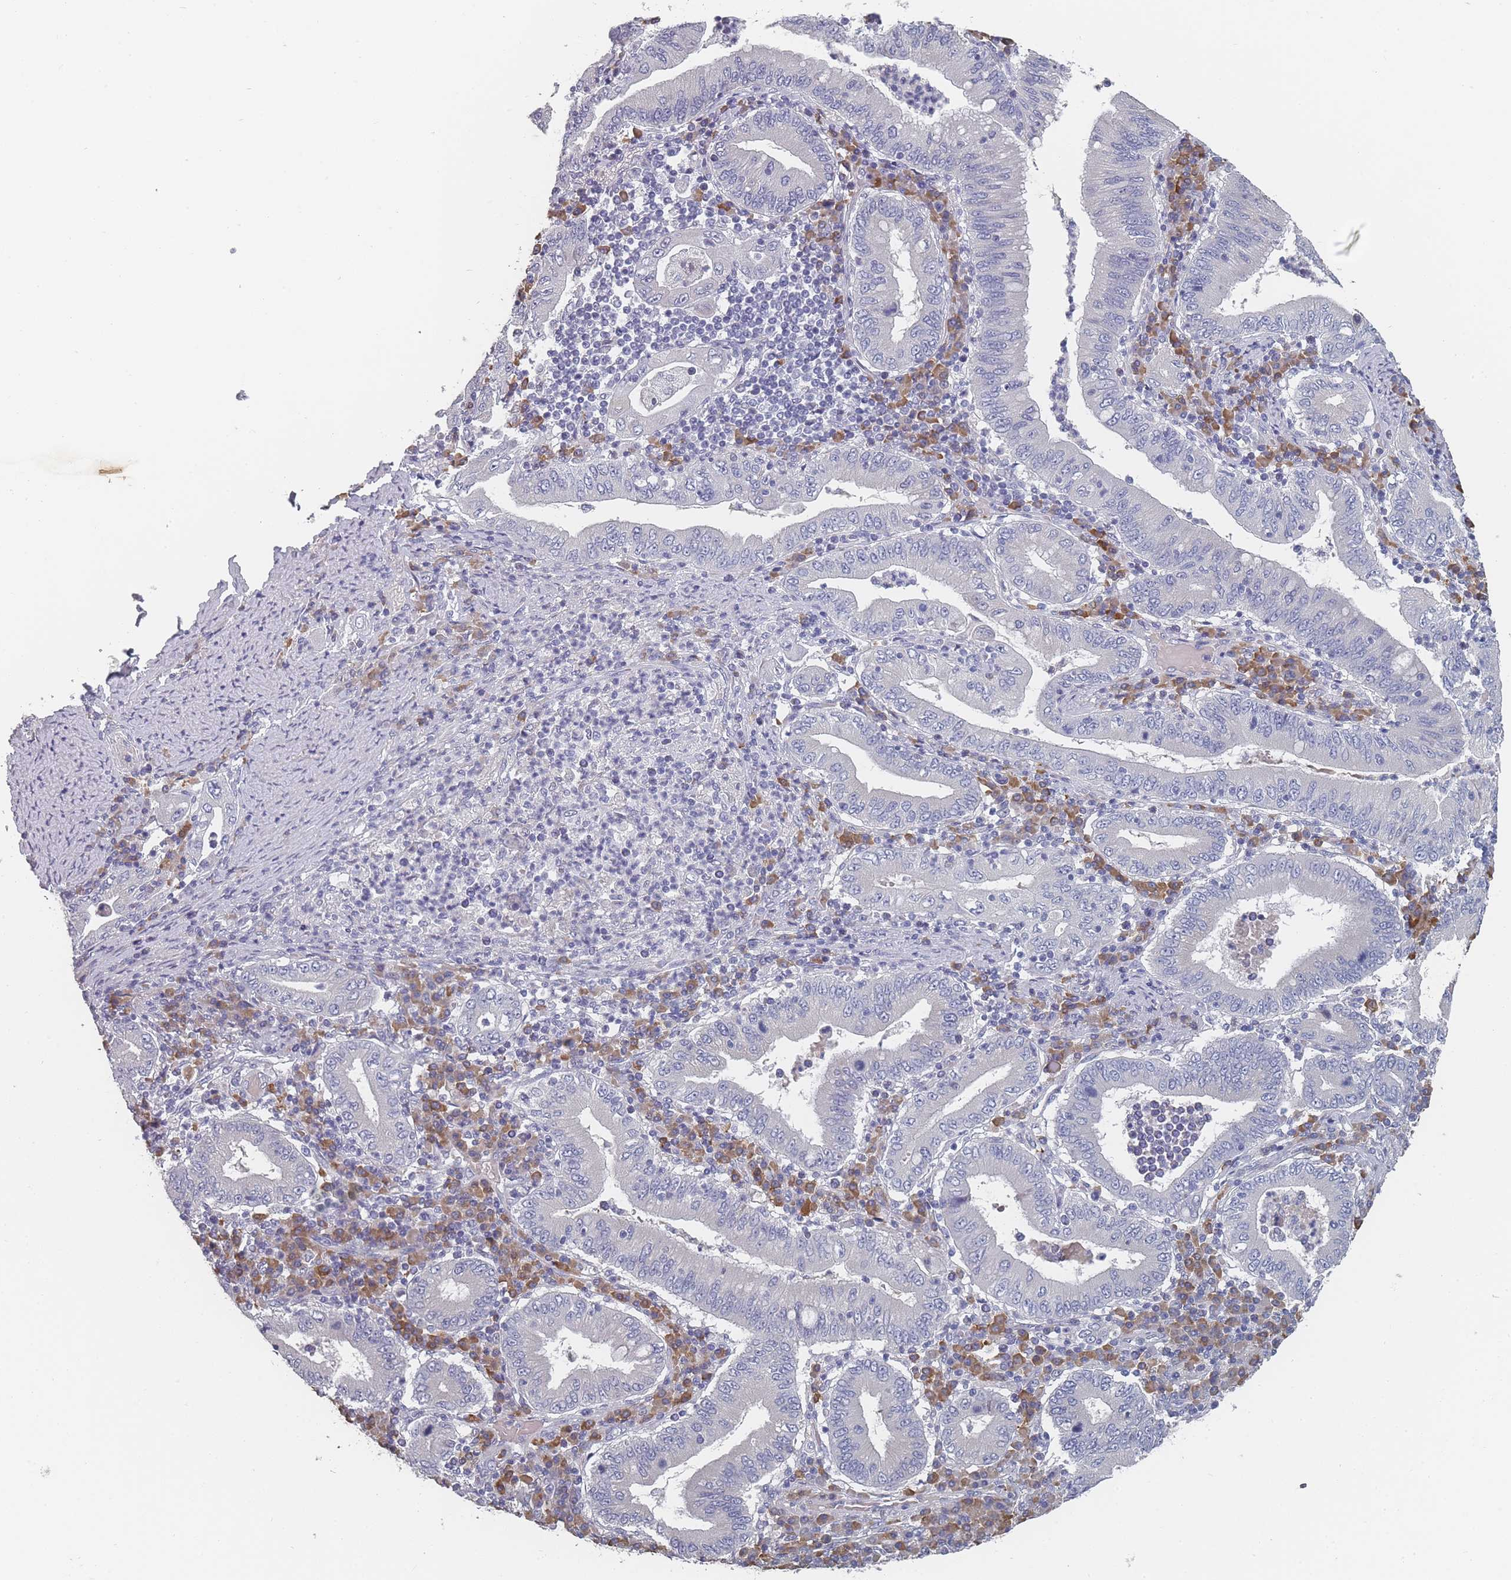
{"staining": {"intensity": "negative", "quantity": "none", "location": "none"}, "tissue": "stomach cancer", "cell_type": "Tumor cells", "image_type": "cancer", "snomed": [{"axis": "morphology", "description": "Normal tissue, NOS"}, {"axis": "morphology", "description": "Adenocarcinoma, NOS"}, {"axis": "topography", "description": "Esophagus"}, {"axis": "topography", "description": "Stomach, upper"}, {"axis": "topography", "description": "Peripheral nerve tissue"}], "caption": "Stomach cancer (adenocarcinoma) was stained to show a protein in brown. There is no significant expression in tumor cells.", "gene": "SLC35E4", "patient": {"sex": "male", "age": 62}}